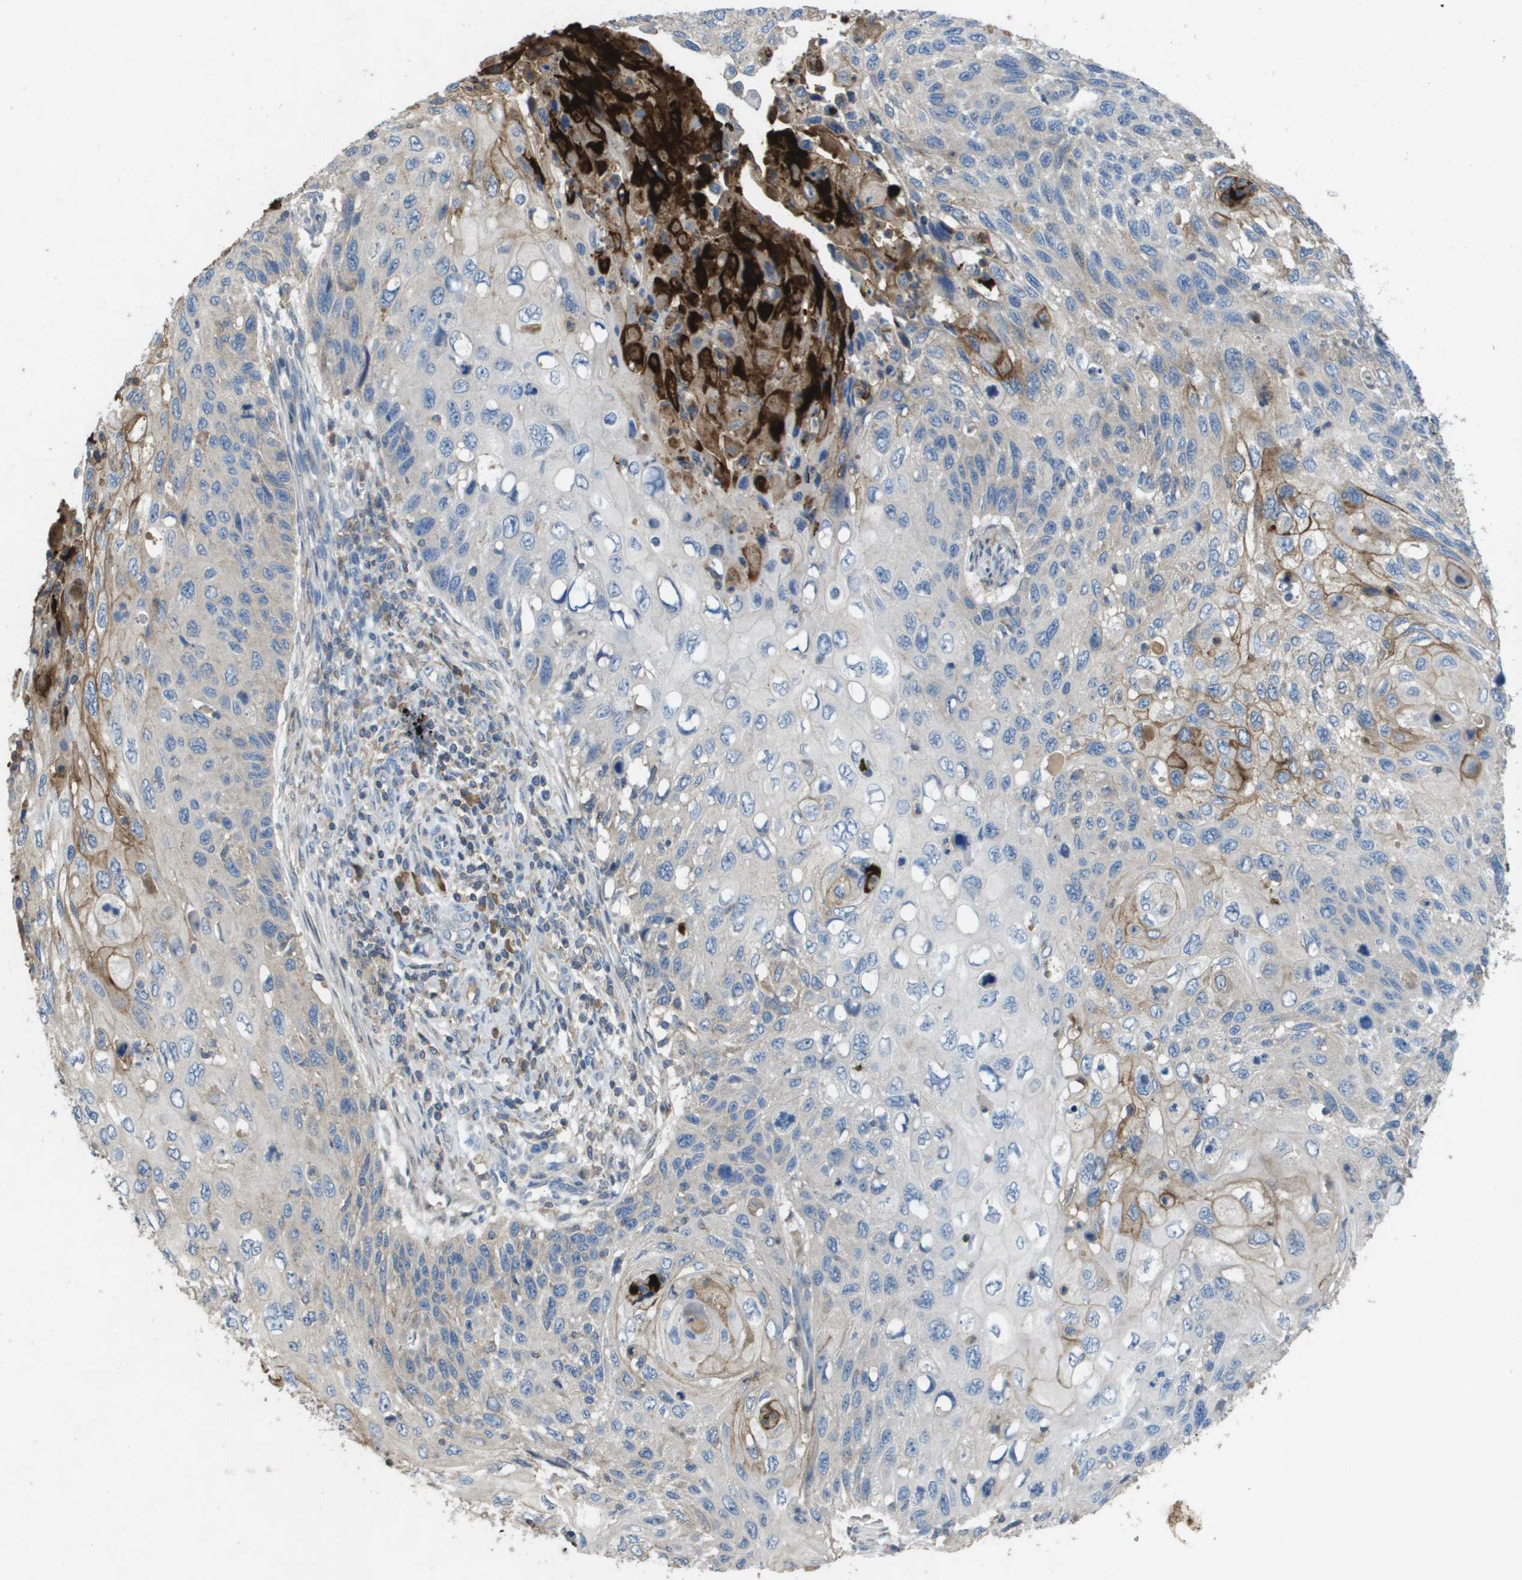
{"staining": {"intensity": "strong", "quantity": "<25%", "location": "cytoplasmic/membranous"}, "tissue": "cervical cancer", "cell_type": "Tumor cells", "image_type": "cancer", "snomed": [{"axis": "morphology", "description": "Squamous cell carcinoma, NOS"}, {"axis": "topography", "description": "Cervix"}], "caption": "A micrograph of human cervical squamous cell carcinoma stained for a protein displays strong cytoplasmic/membranous brown staining in tumor cells.", "gene": "CLCA4", "patient": {"sex": "female", "age": 70}}